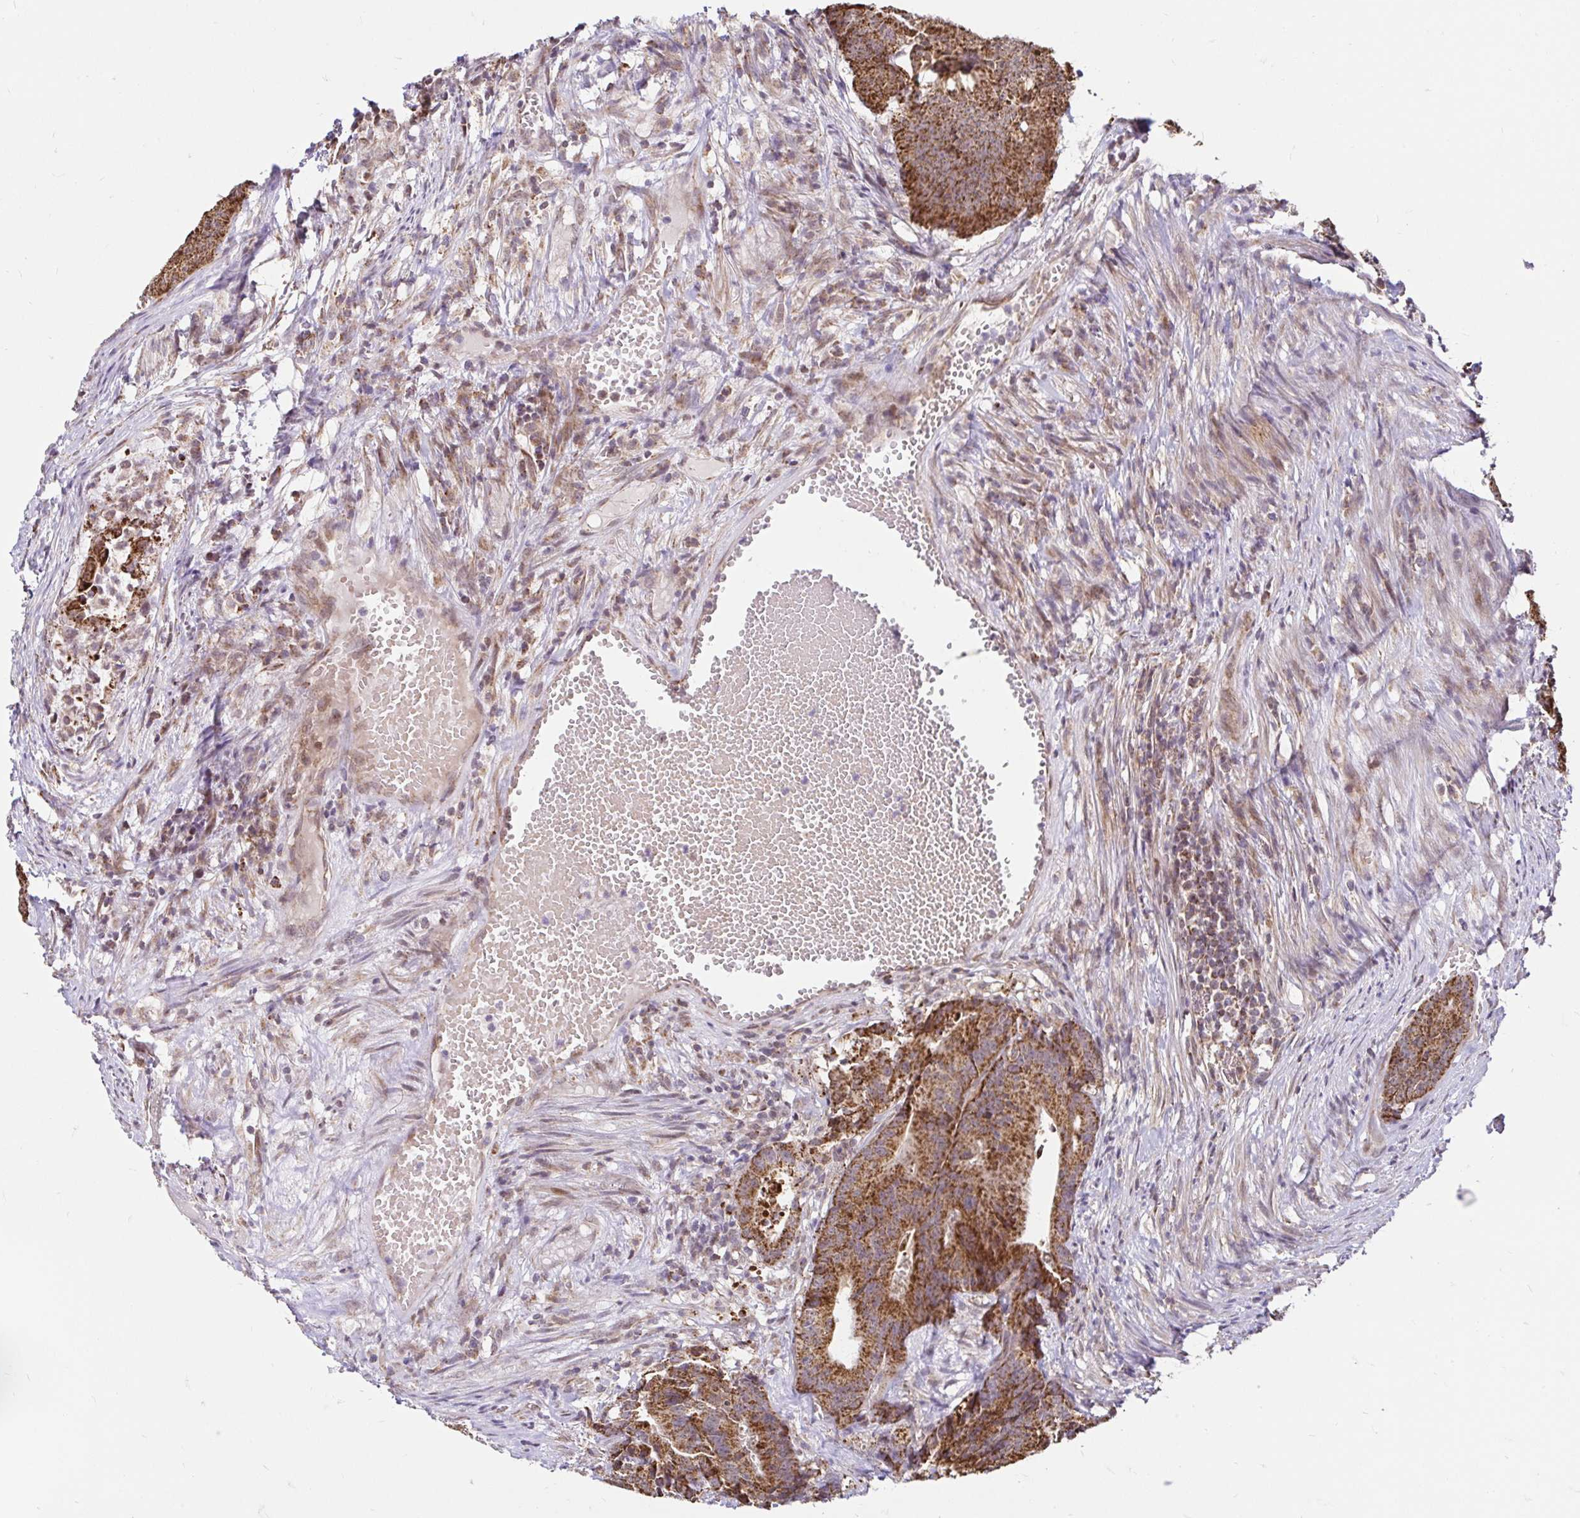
{"staining": {"intensity": "strong", "quantity": ">75%", "location": "cytoplasmic/membranous"}, "tissue": "colorectal cancer", "cell_type": "Tumor cells", "image_type": "cancer", "snomed": [{"axis": "morphology", "description": "Adenocarcinoma, NOS"}, {"axis": "topography", "description": "Colon"}], "caption": "IHC of colorectal cancer (adenocarcinoma) exhibits high levels of strong cytoplasmic/membranous positivity in about >75% of tumor cells.", "gene": "TIMM50", "patient": {"sex": "female", "age": 78}}